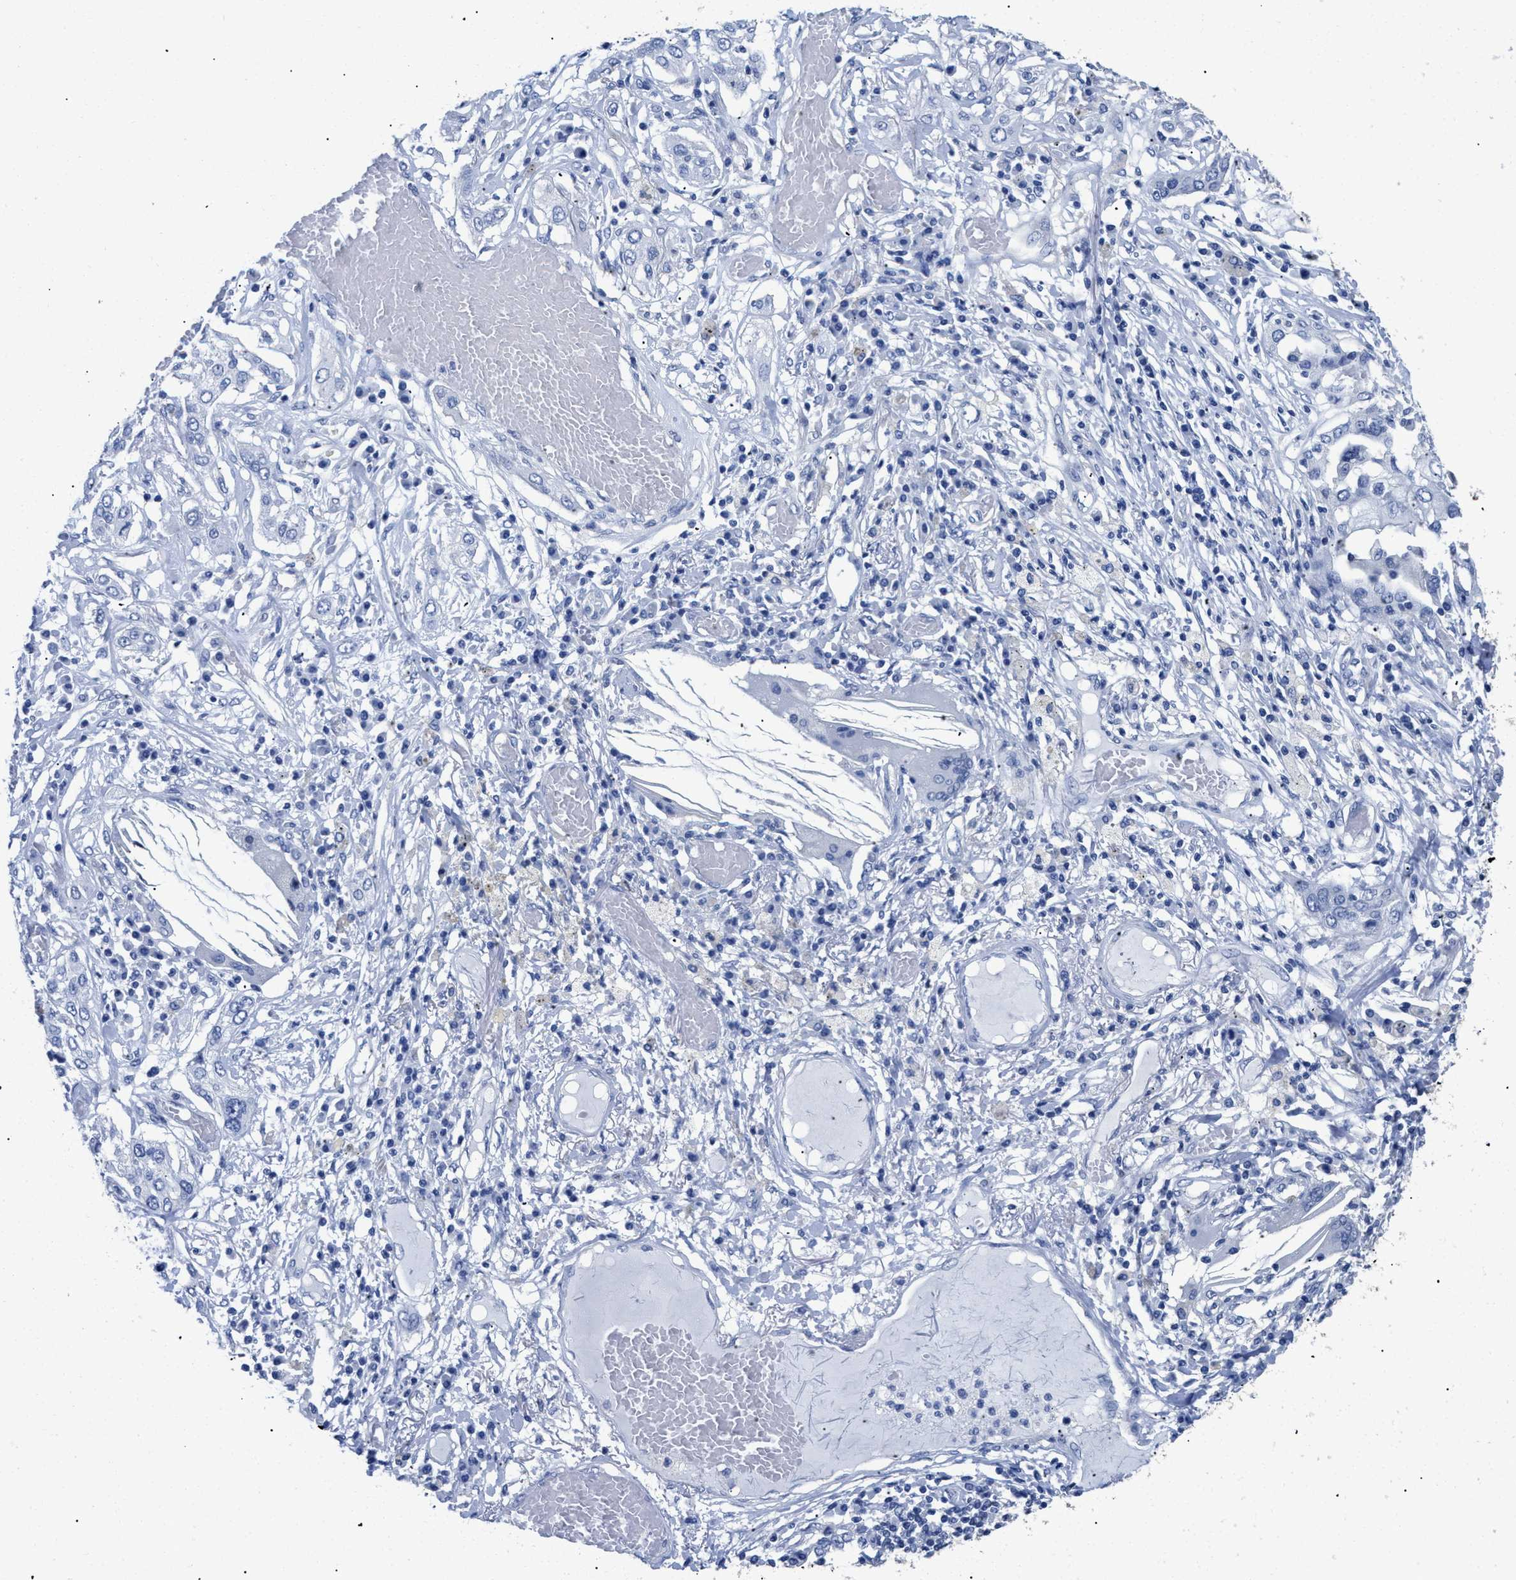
{"staining": {"intensity": "negative", "quantity": "none", "location": "none"}, "tissue": "lung cancer", "cell_type": "Tumor cells", "image_type": "cancer", "snomed": [{"axis": "morphology", "description": "Squamous cell carcinoma, NOS"}, {"axis": "topography", "description": "Lung"}], "caption": "High magnification brightfield microscopy of squamous cell carcinoma (lung) stained with DAB (brown) and counterstained with hematoxylin (blue): tumor cells show no significant expression.", "gene": "DLC1", "patient": {"sex": "male", "age": 71}}